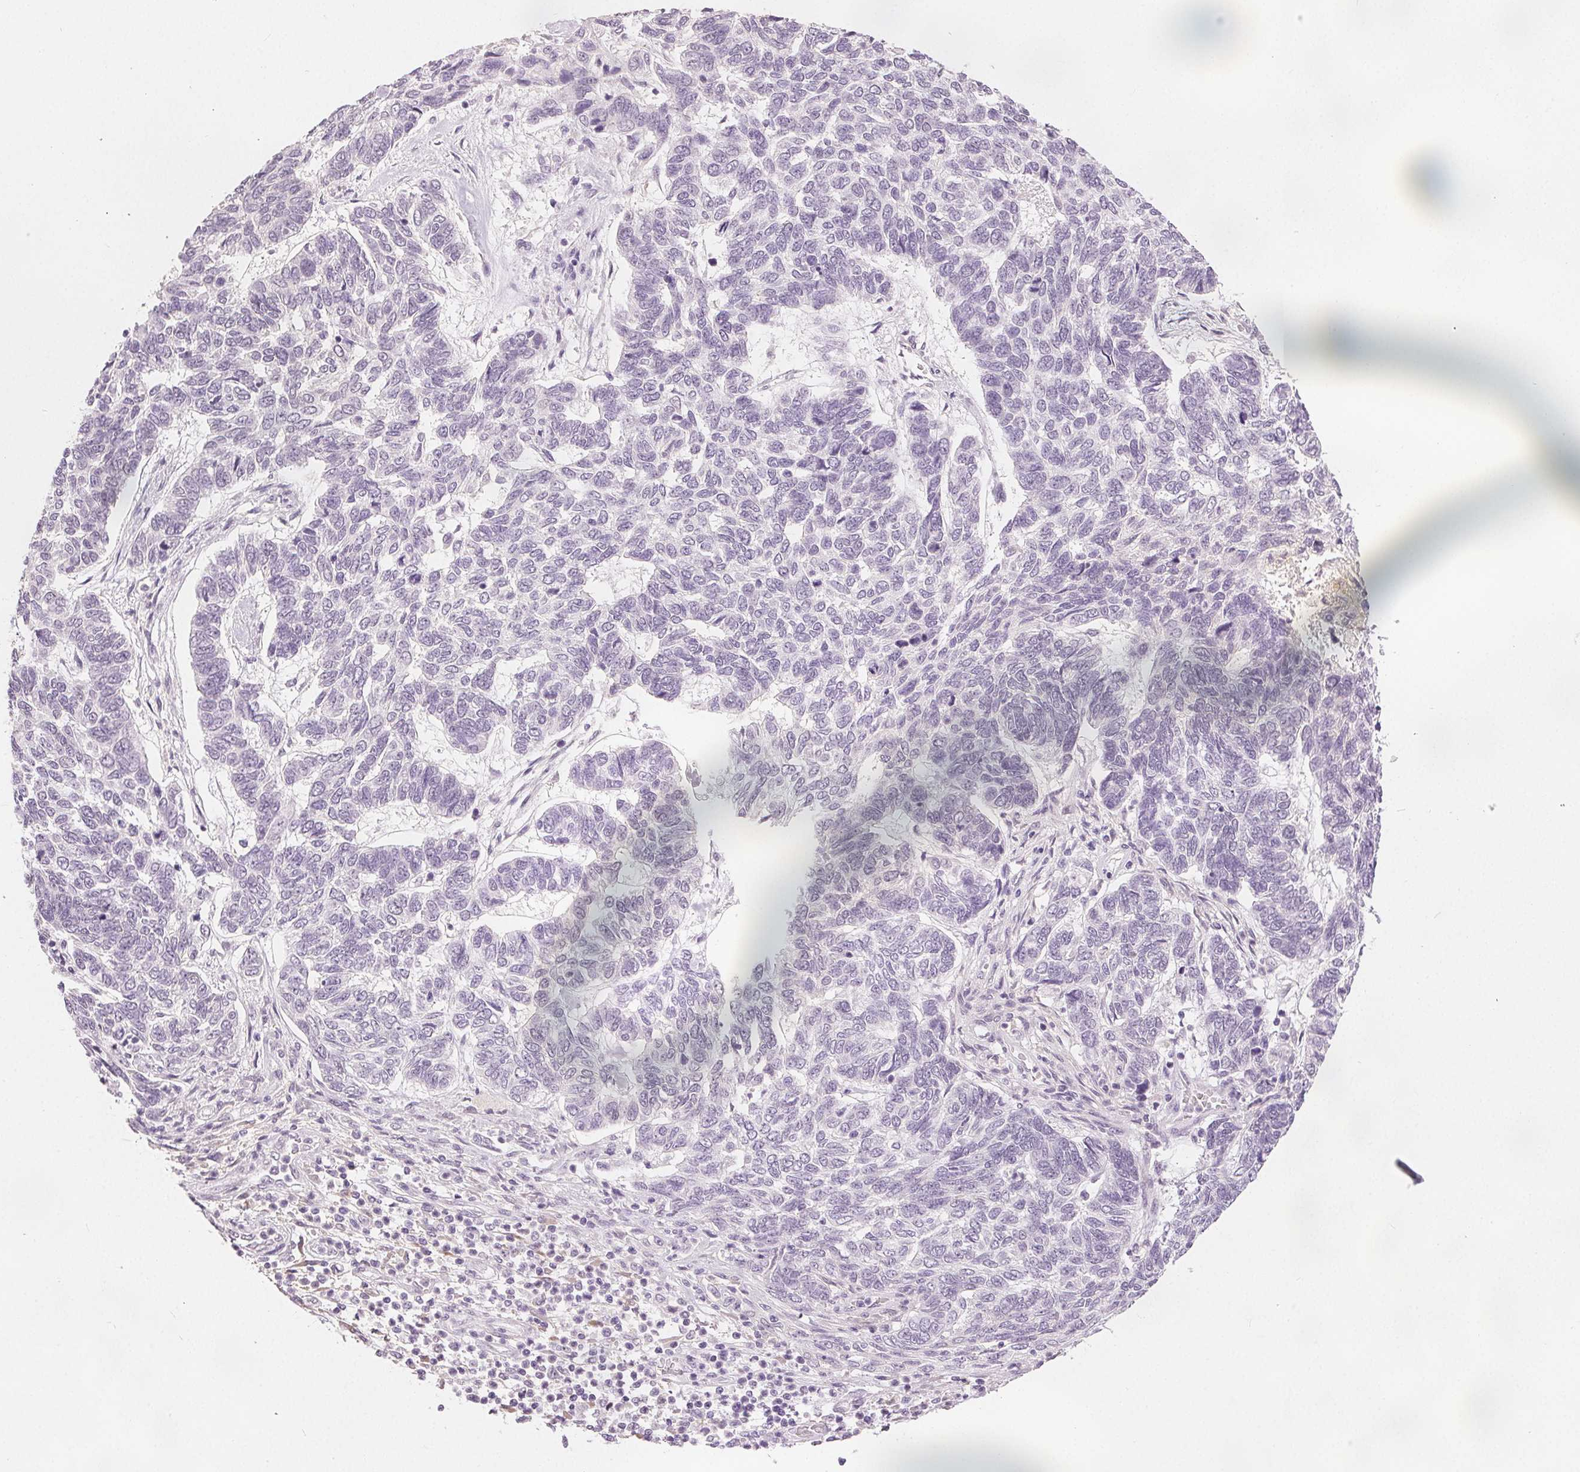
{"staining": {"intensity": "negative", "quantity": "none", "location": "none"}, "tissue": "skin cancer", "cell_type": "Tumor cells", "image_type": "cancer", "snomed": [{"axis": "morphology", "description": "Basal cell carcinoma"}, {"axis": "topography", "description": "Skin"}], "caption": "The immunohistochemistry micrograph has no significant expression in tumor cells of basal cell carcinoma (skin) tissue. Brightfield microscopy of immunohistochemistry stained with DAB (brown) and hematoxylin (blue), captured at high magnification.", "gene": "CA12", "patient": {"sex": "female", "age": 65}}